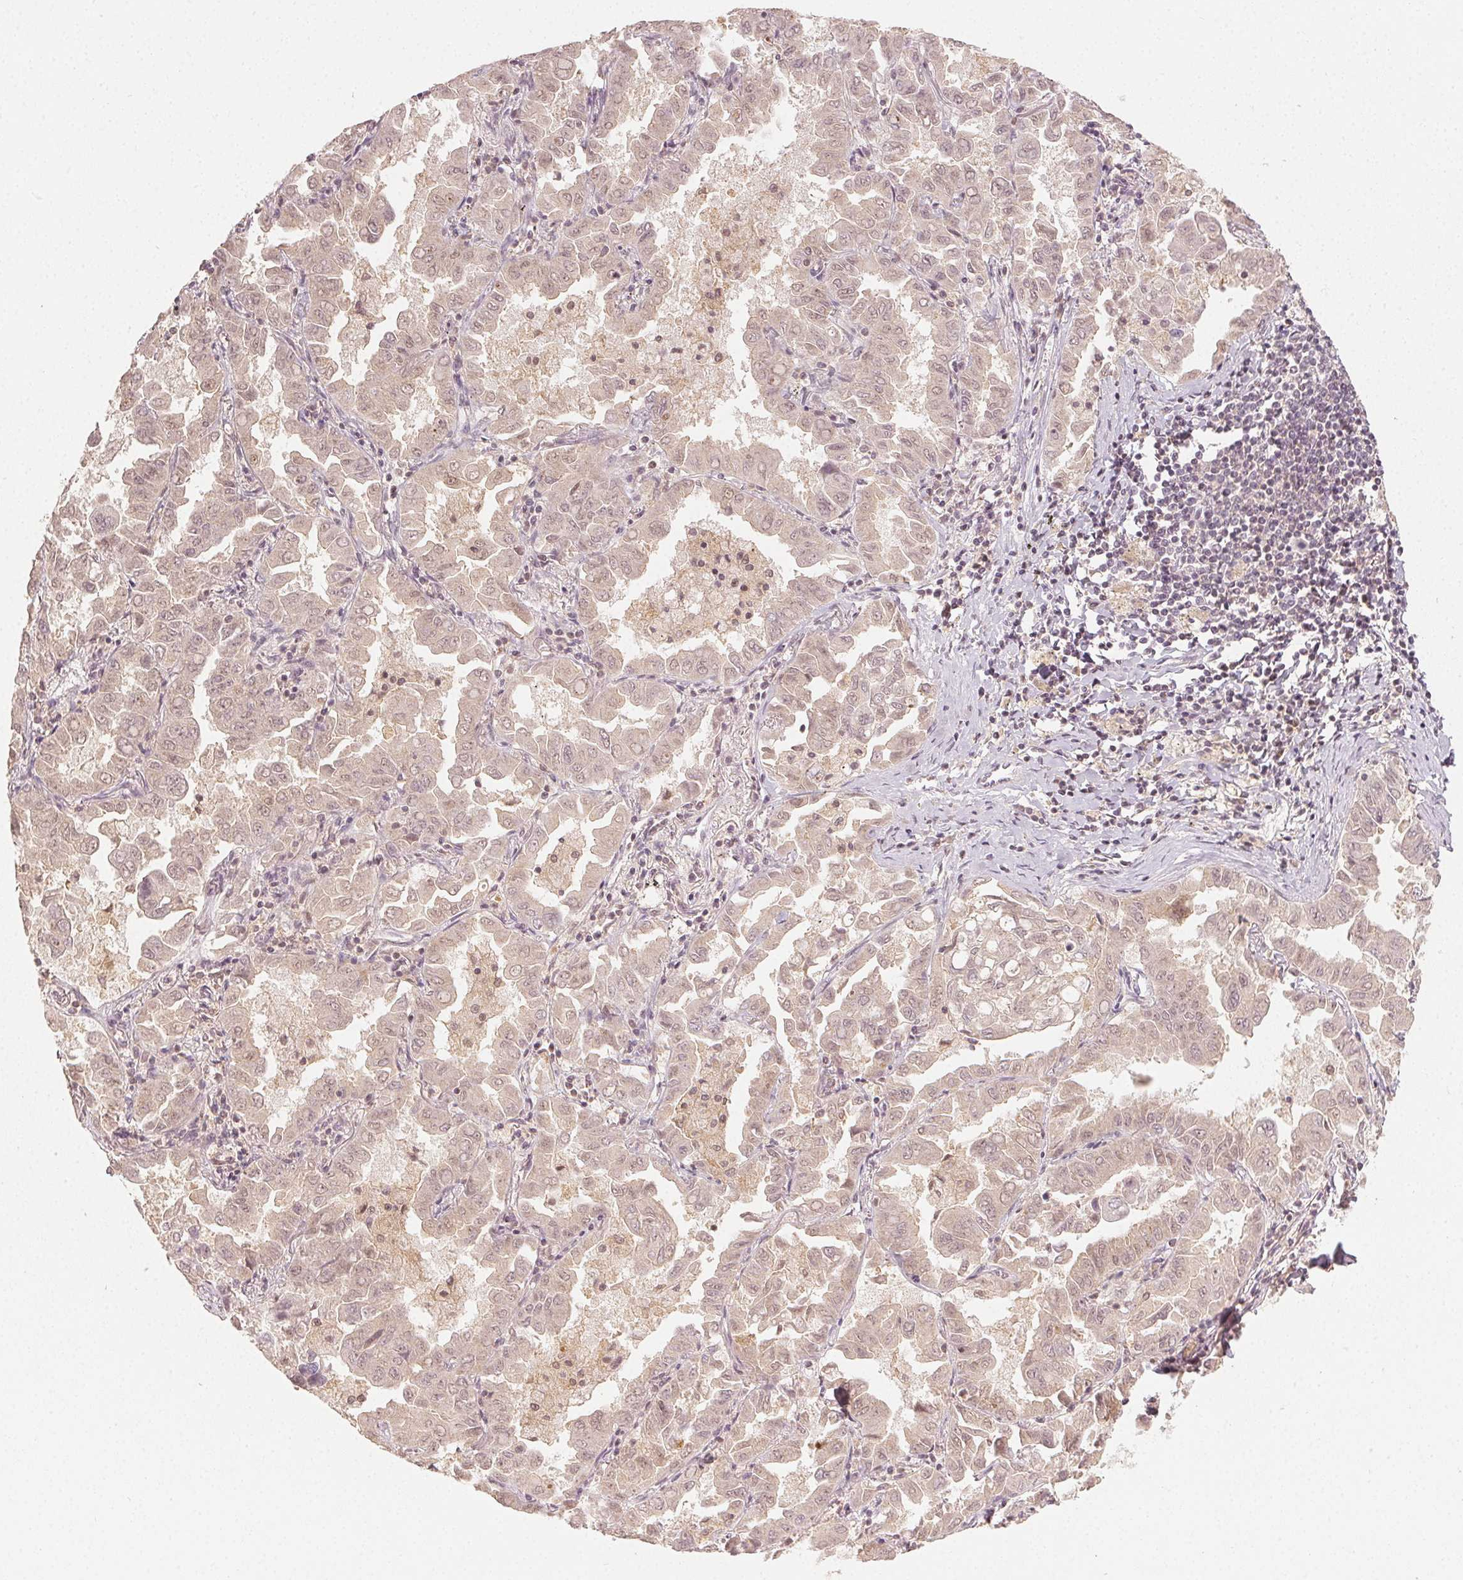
{"staining": {"intensity": "weak", "quantity": ">75%", "location": "cytoplasmic/membranous,nuclear"}, "tissue": "lung cancer", "cell_type": "Tumor cells", "image_type": "cancer", "snomed": [{"axis": "morphology", "description": "Adenocarcinoma, NOS"}, {"axis": "topography", "description": "Lung"}], "caption": "Immunohistochemical staining of lung adenocarcinoma shows weak cytoplasmic/membranous and nuclear protein expression in about >75% of tumor cells. (Stains: DAB in brown, nuclei in blue, Microscopy: brightfield microscopy at high magnification).", "gene": "MAPK14", "patient": {"sex": "male", "age": 64}}